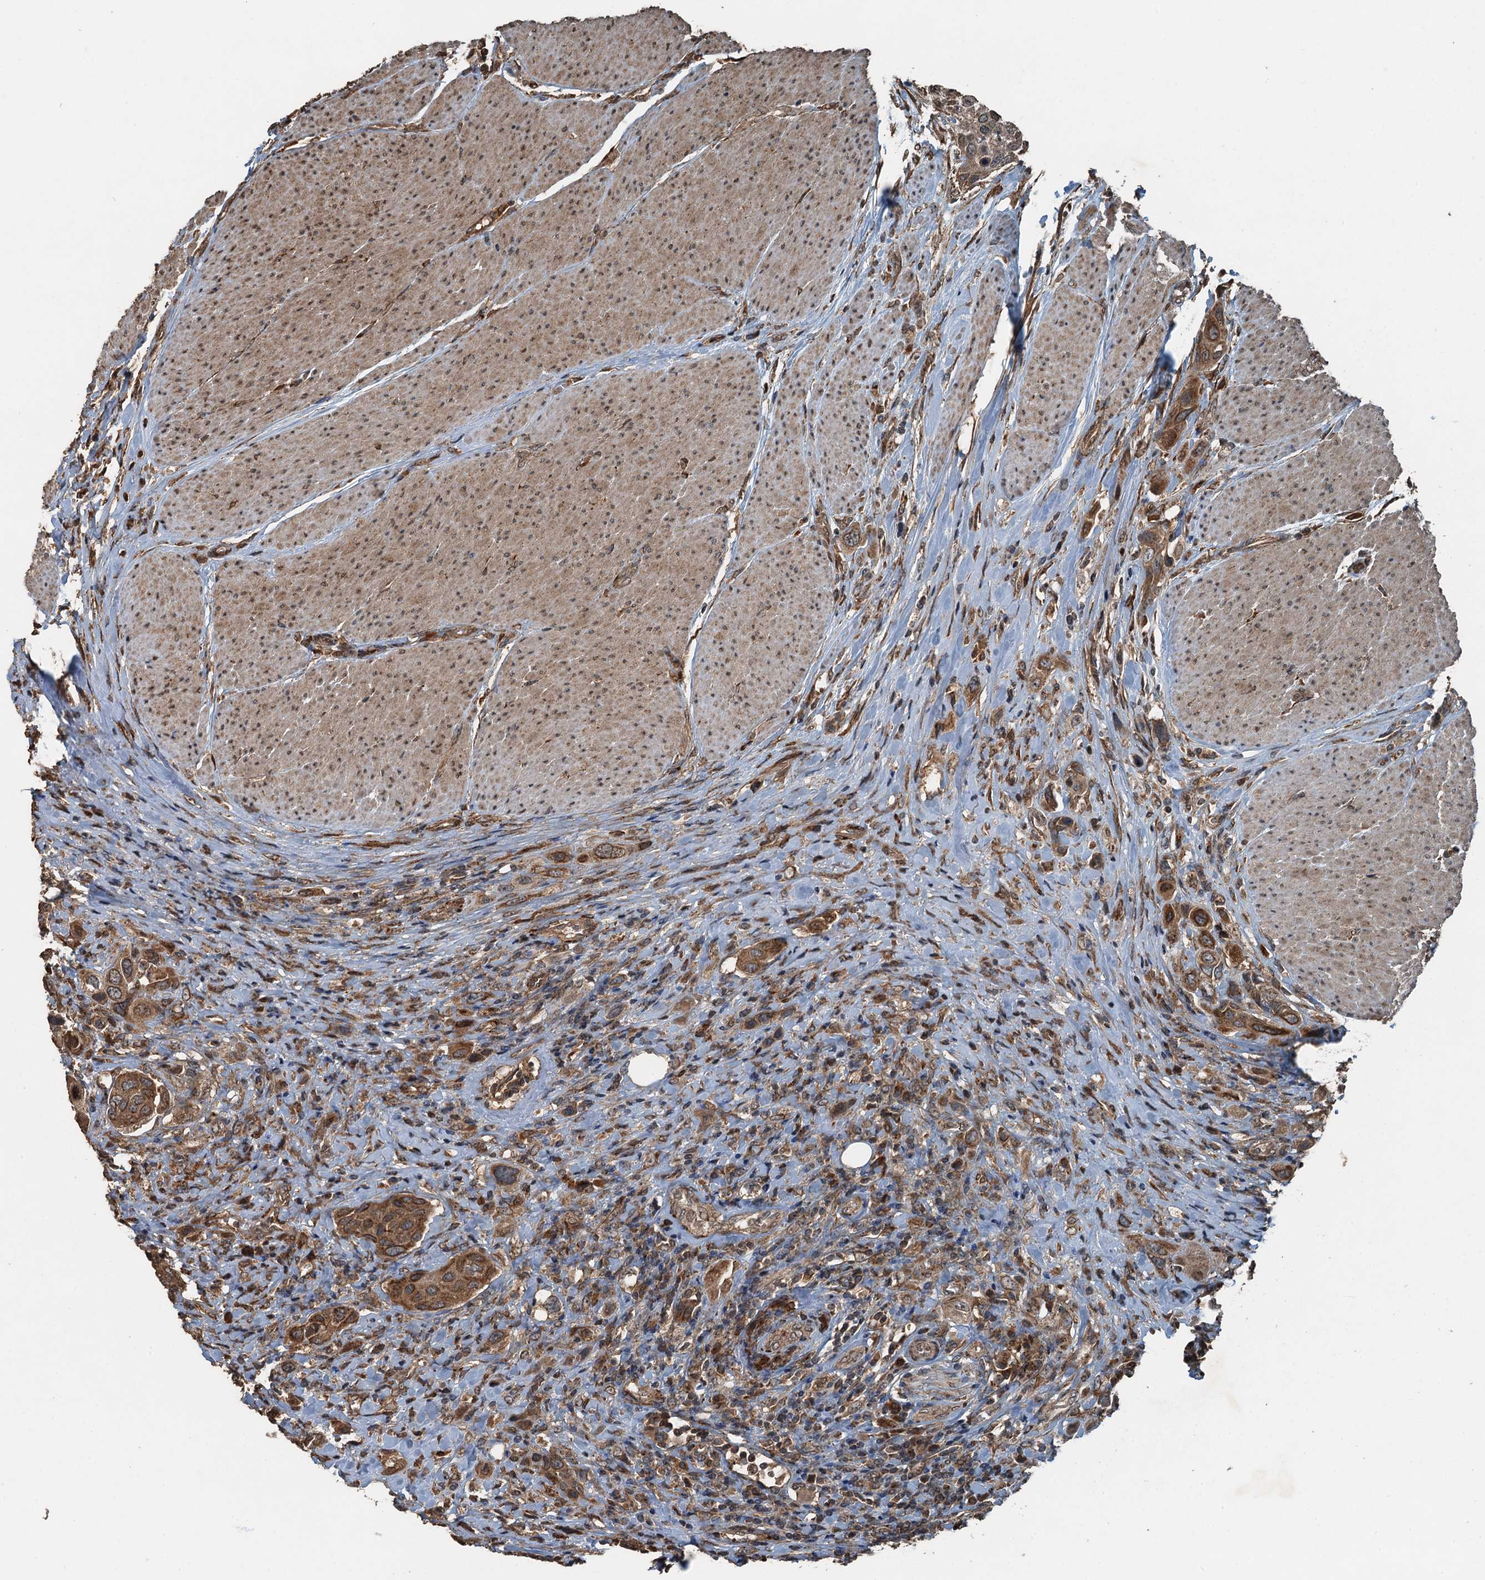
{"staining": {"intensity": "moderate", "quantity": ">75%", "location": "cytoplasmic/membranous,nuclear"}, "tissue": "urothelial cancer", "cell_type": "Tumor cells", "image_type": "cancer", "snomed": [{"axis": "morphology", "description": "Urothelial carcinoma, High grade"}, {"axis": "topography", "description": "Urinary bladder"}], "caption": "High-grade urothelial carcinoma stained with immunohistochemistry reveals moderate cytoplasmic/membranous and nuclear expression in about >75% of tumor cells.", "gene": "TCTN1", "patient": {"sex": "male", "age": 50}}